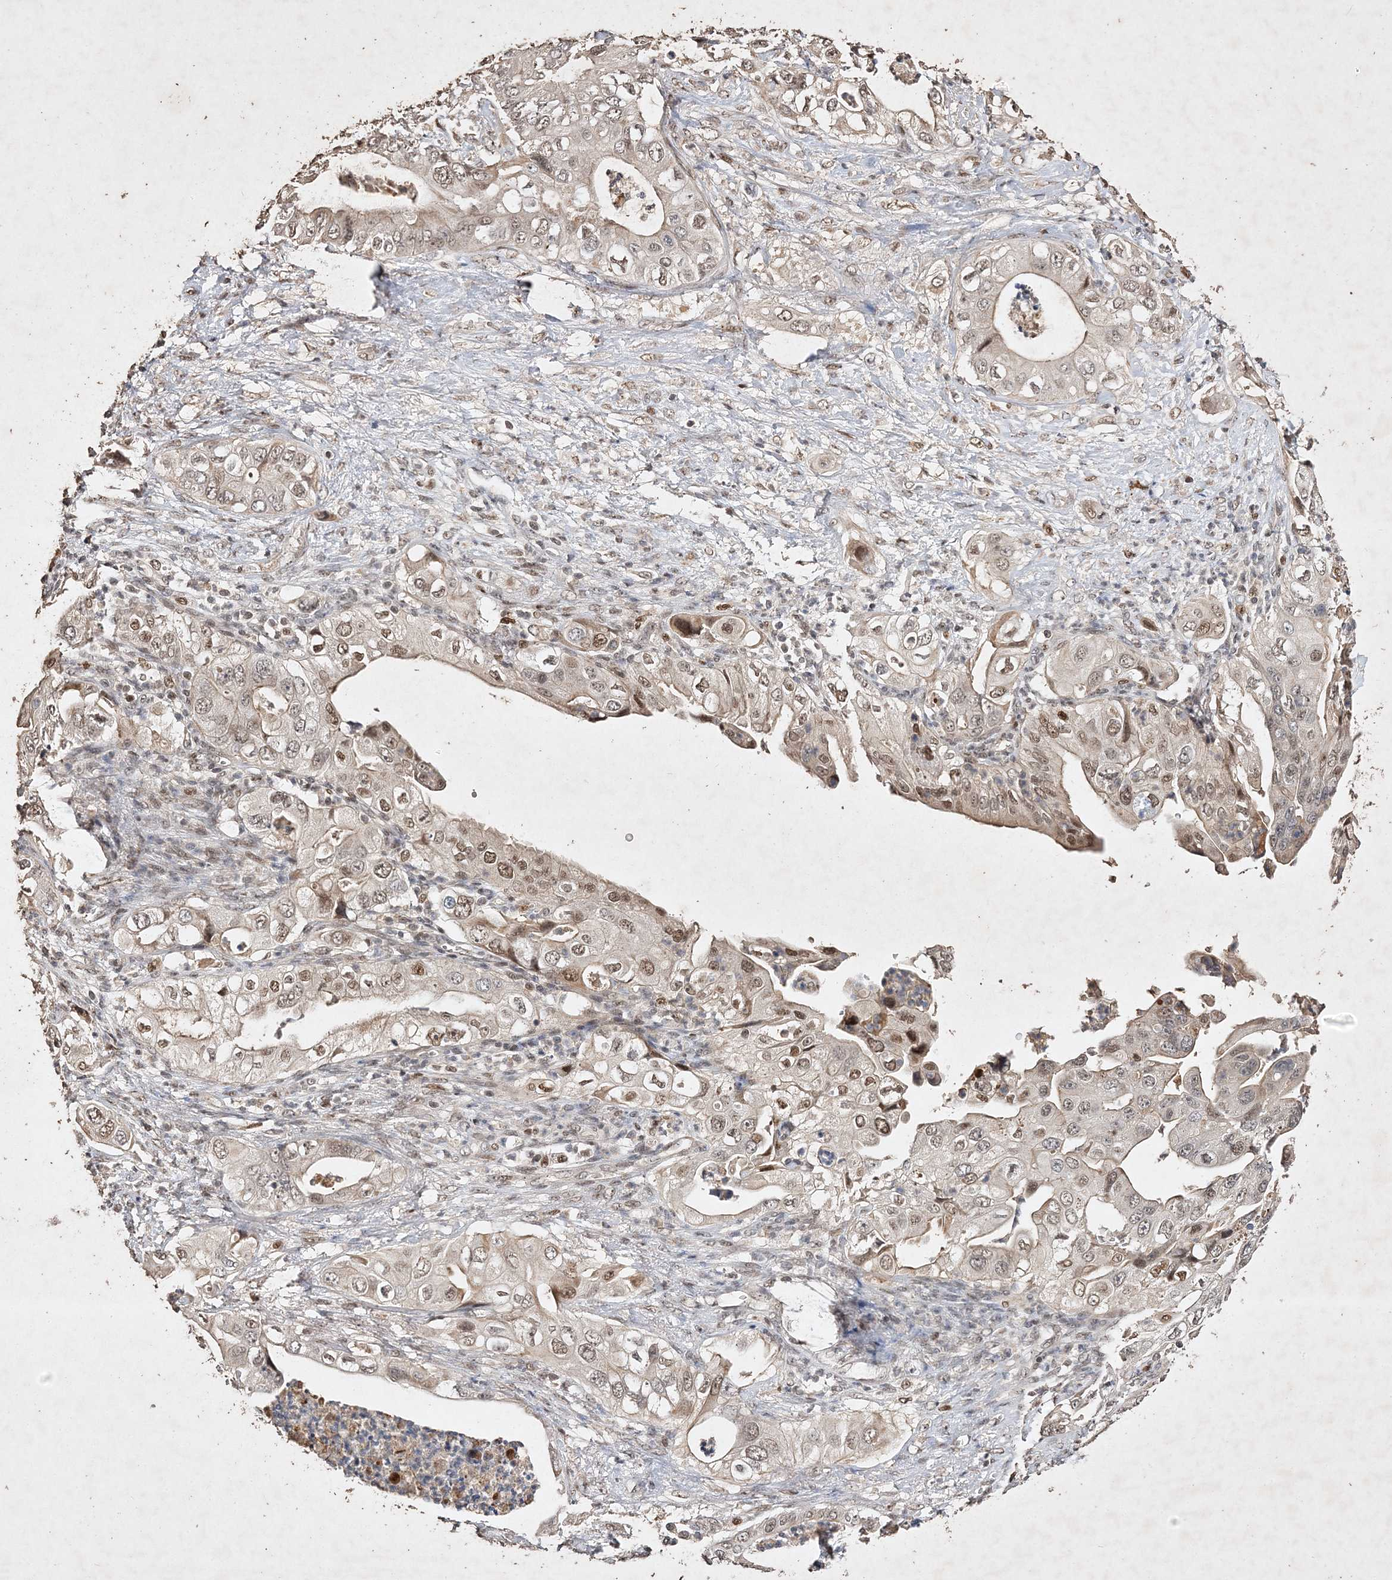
{"staining": {"intensity": "moderate", "quantity": ">75%", "location": "nuclear"}, "tissue": "pancreatic cancer", "cell_type": "Tumor cells", "image_type": "cancer", "snomed": [{"axis": "morphology", "description": "Adenocarcinoma, NOS"}, {"axis": "topography", "description": "Pancreas"}], "caption": "This micrograph demonstrates pancreatic cancer stained with IHC to label a protein in brown. The nuclear of tumor cells show moderate positivity for the protein. Nuclei are counter-stained blue.", "gene": "C3orf38", "patient": {"sex": "female", "age": 78}}